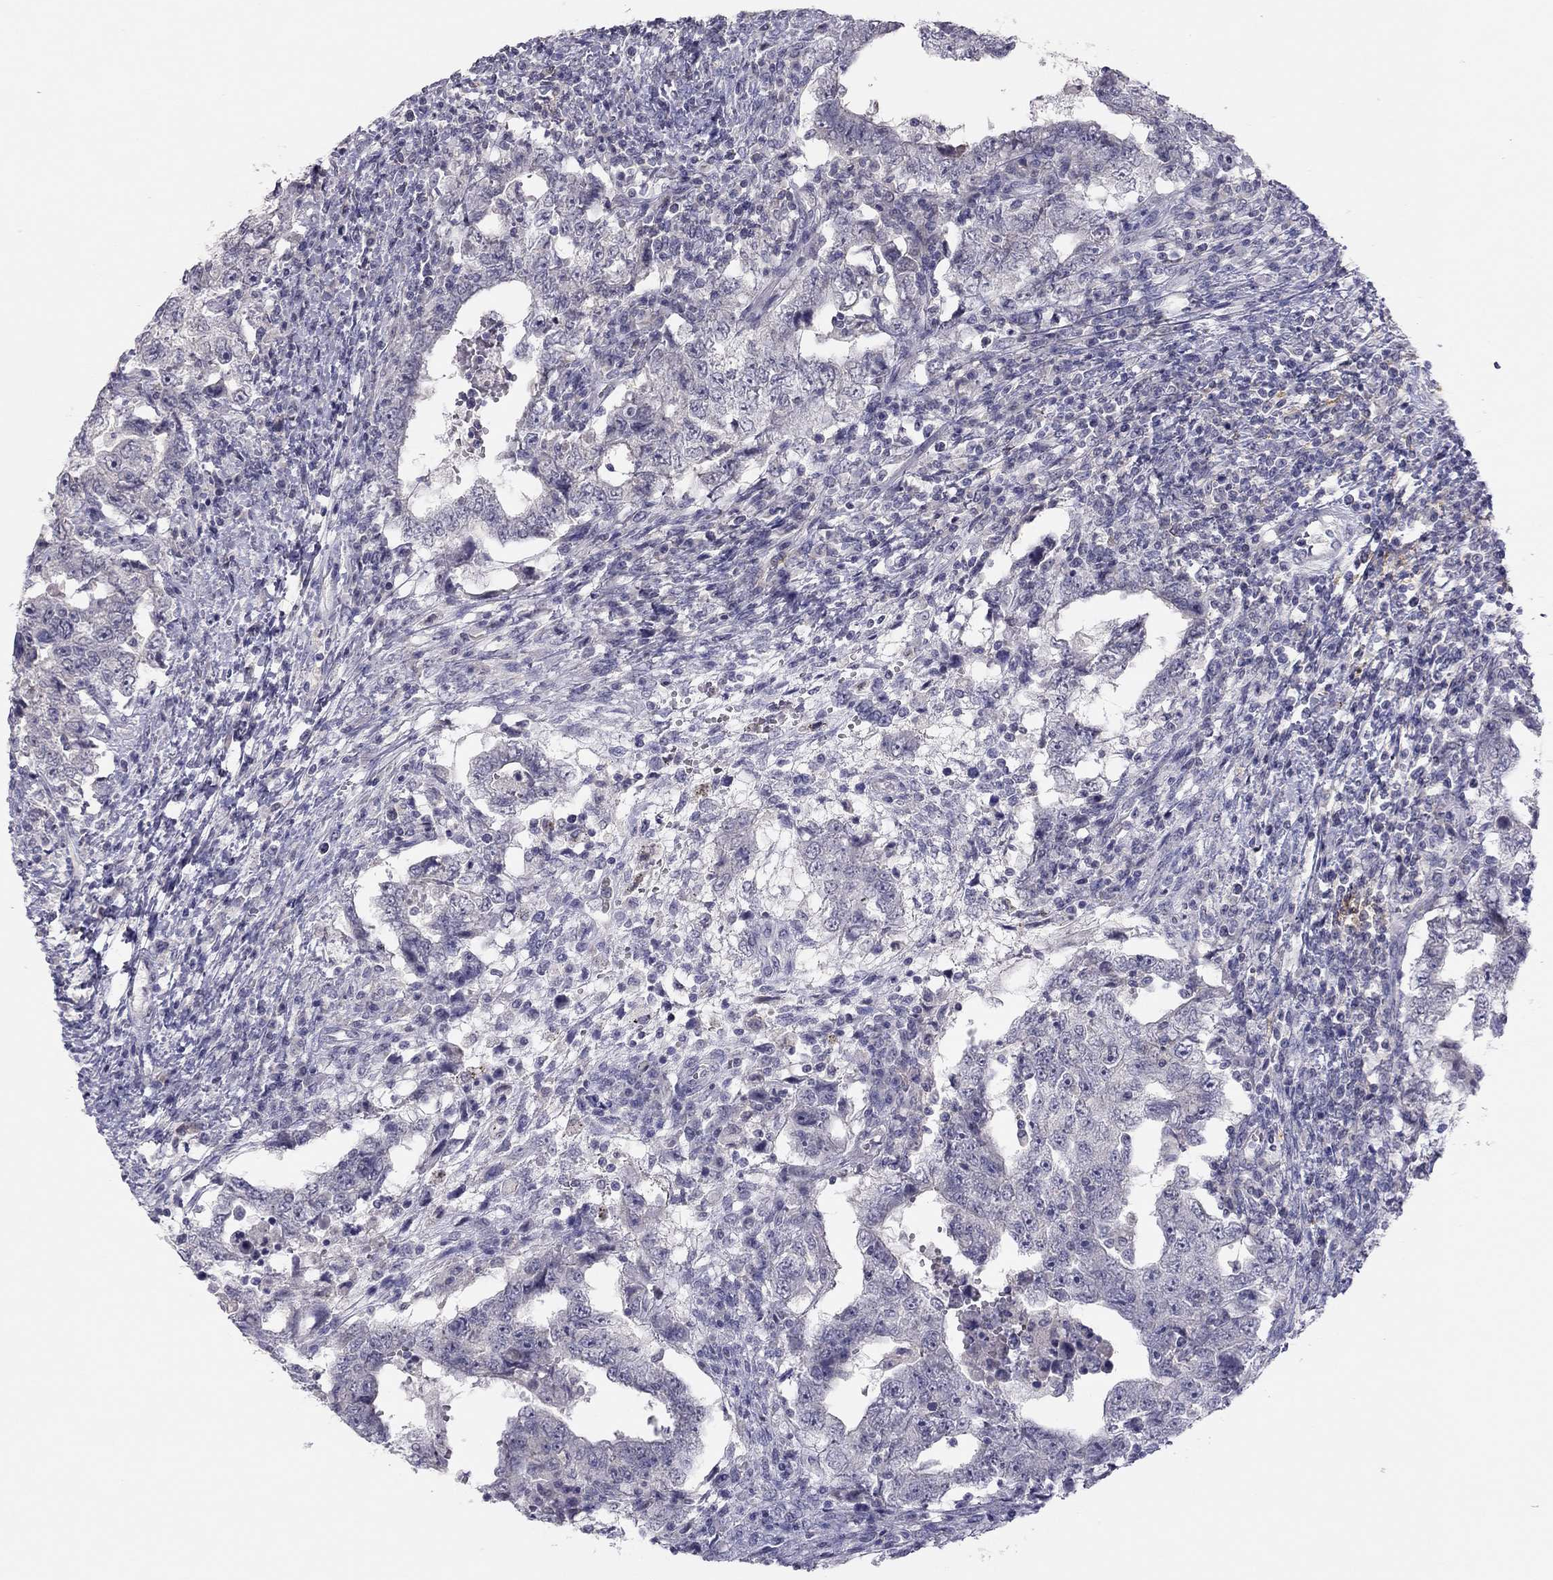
{"staining": {"intensity": "negative", "quantity": "none", "location": "none"}, "tissue": "testis cancer", "cell_type": "Tumor cells", "image_type": "cancer", "snomed": [{"axis": "morphology", "description": "Carcinoma, Embryonal, NOS"}, {"axis": "topography", "description": "Testis"}], "caption": "Tumor cells show no significant protein expression in embryonal carcinoma (testis).", "gene": "ADORA2A", "patient": {"sex": "male", "age": 26}}